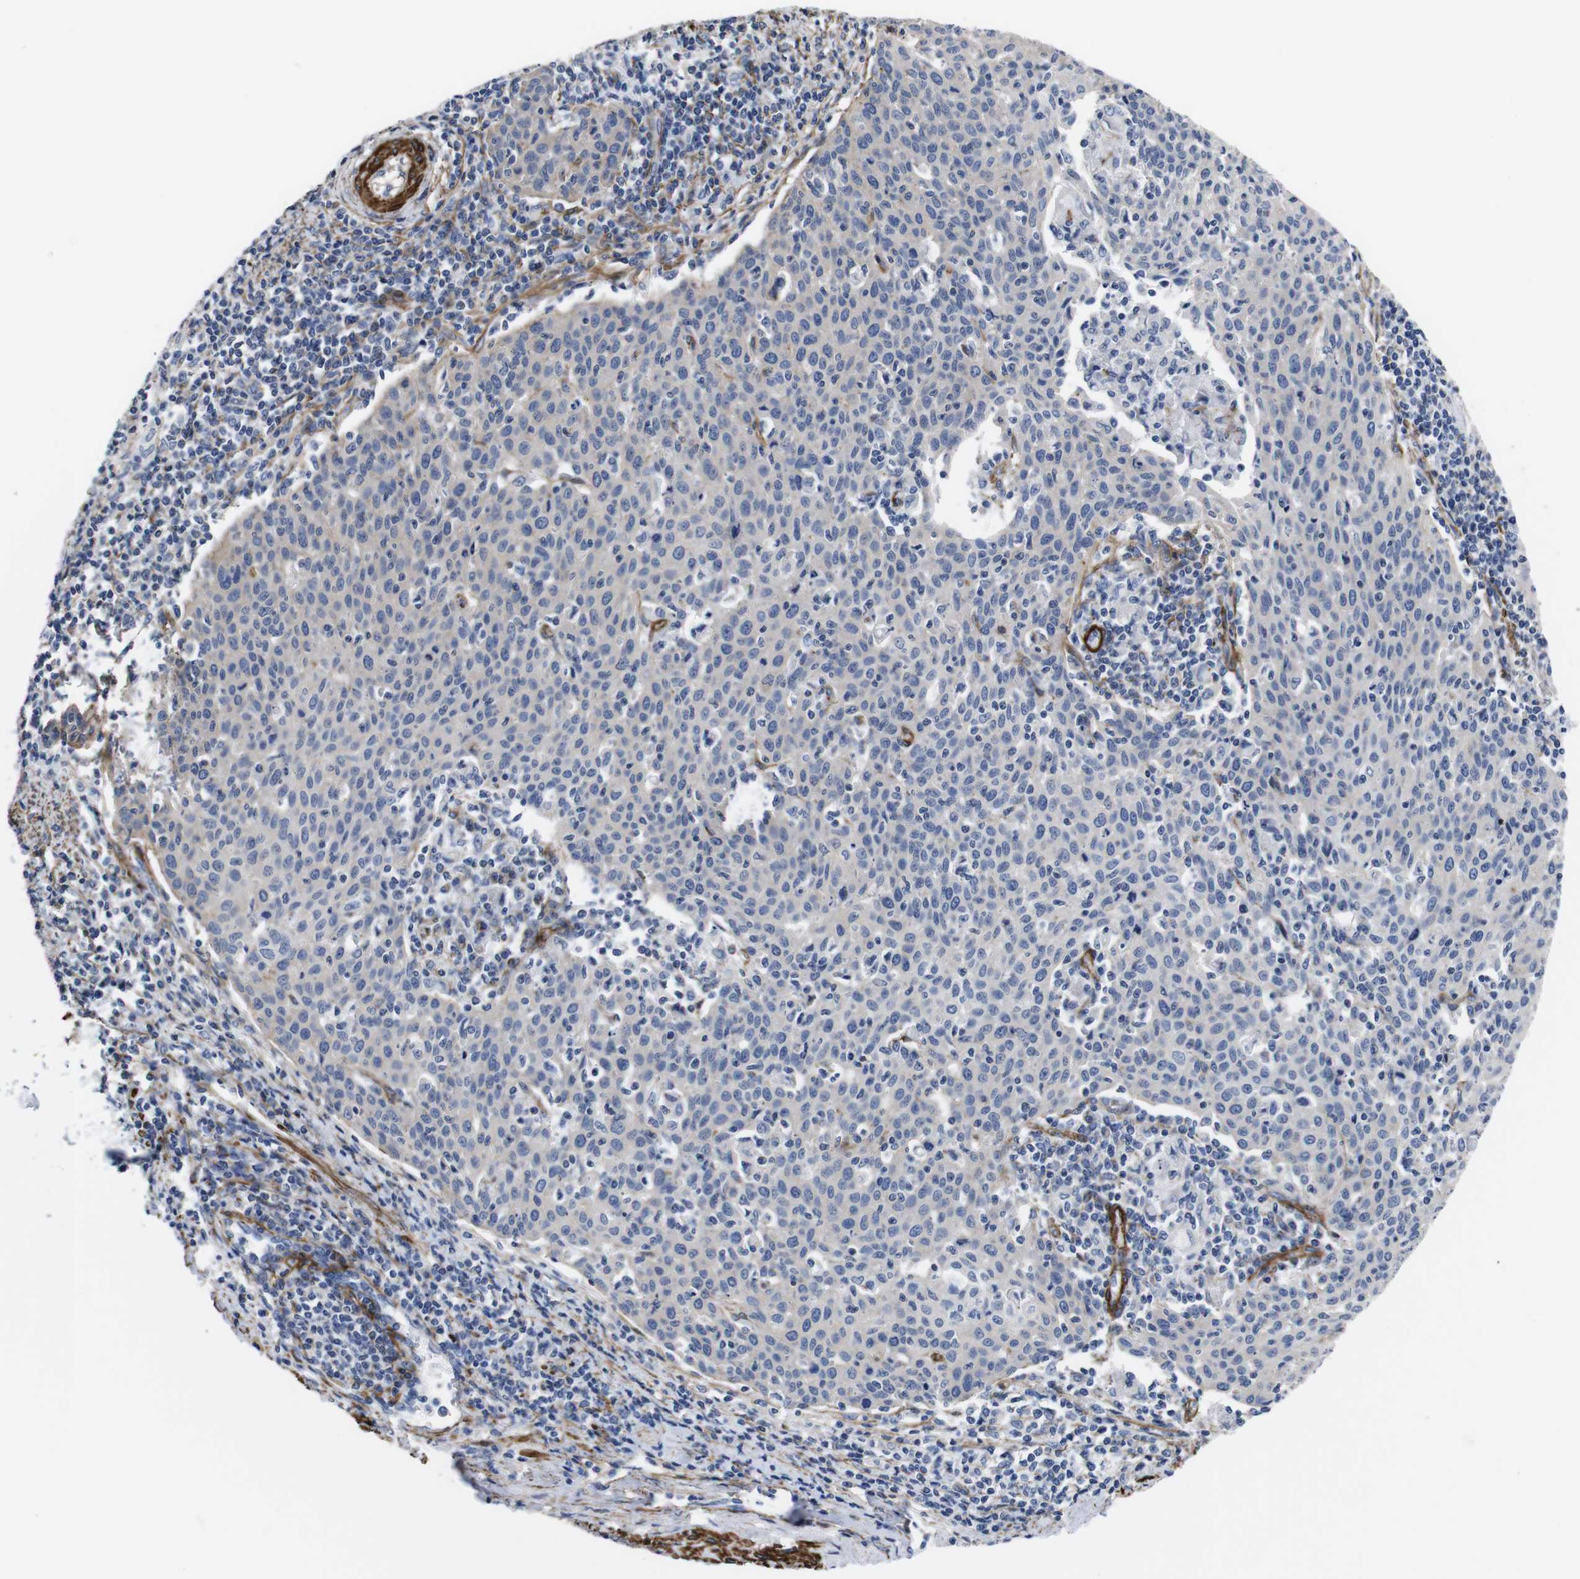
{"staining": {"intensity": "weak", "quantity": ">75%", "location": "cytoplasmic/membranous"}, "tissue": "cervical cancer", "cell_type": "Tumor cells", "image_type": "cancer", "snomed": [{"axis": "morphology", "description": "Squamous cell carcinoma, NOS"}, {"axis": "topography", "description": "Cervix"}], "caption": "An IHC image of neoplastic tissue is shown. Protein staining in brown shows weak cytoplasmic/membranous positivity in cervical cancer (squamous cell carcinoma) within tumor cells. The staining was performed using DAB, with brown indicating positive protein expression. Nuclei are stained blue with hematoxylin.", "gene": "WNT10A", "patient": {"sex": "female", "age": 38}}